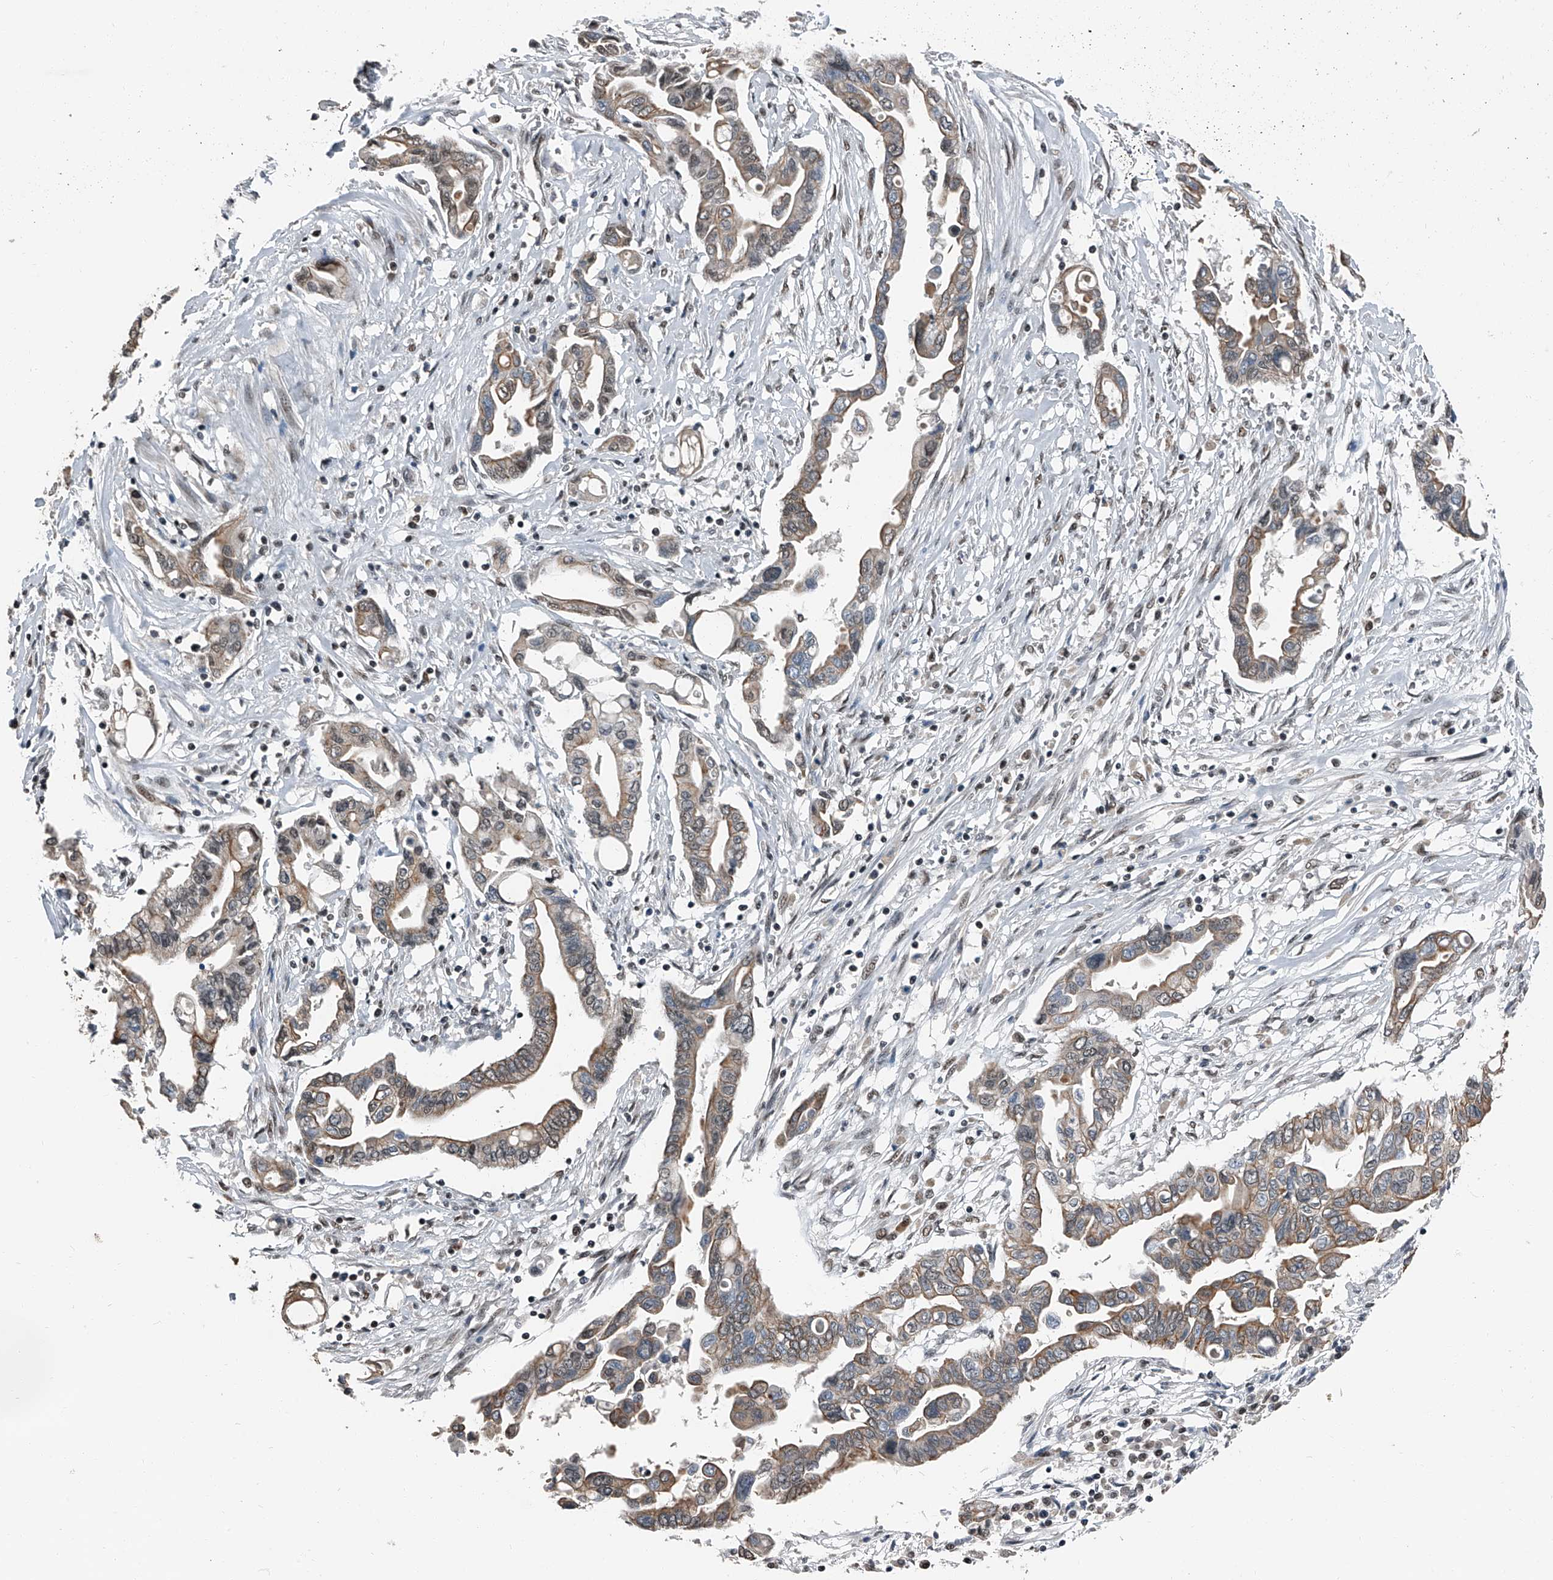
{"staining": {"intensity": "moderate", "quantity": "25%-75%", "location": "cytoplasmic/membranous"}, "tissue": "pancreatic cancer", "cell_type": "Tumor cells", "image_type": "cancer", "snomed": [{"axis": "morphology", "description": "Adenocarcinoma, NOS"}, {"axis": "topography", "description": "Pancreas"}], "caption": "This is a histology image of immunohistochemistry (IHC) staining of adenocarcinoma (pancreatic), which shows moderate staining in the cytoplasmic/membranous of tumor cells.", "gene": "TCOF1", "patient": {"sex": "female", "age": 57}}